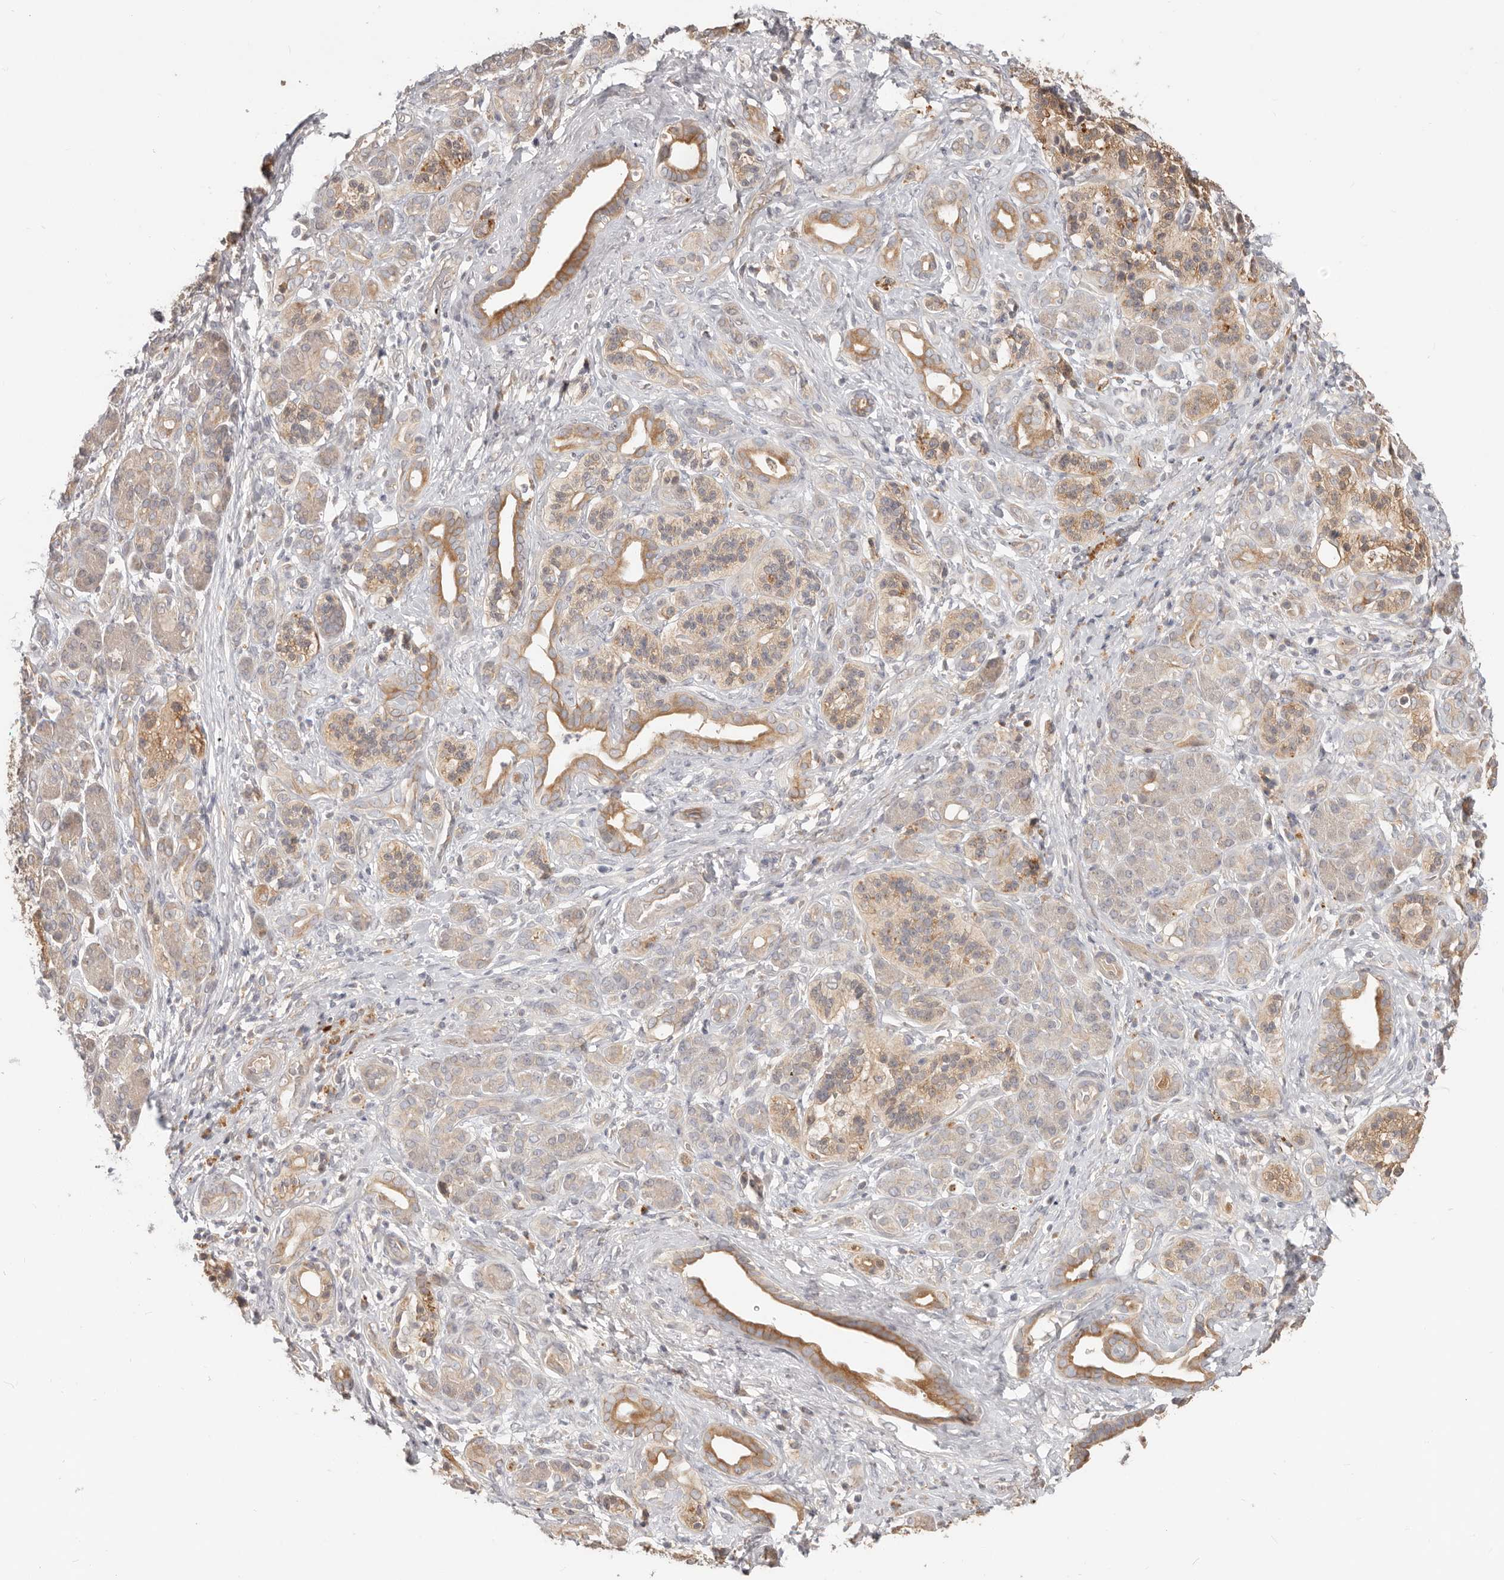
{"staining": {"intensity": "moderate", "quantity": ">75%", "location": "cytoplasmic/membranous"}, "tissue": "pancreatic cancer", "cell_type": "Tumor cells", "image_type": "cancer", "snomed": [{"axis": "morphology", "description": "Adenocarcinoma, NOS"}, {"axis": "topography", "description": "Pancreas"}], "caption": "Immunohistochemistry (IHC) of human pancreatic adenocarcinoma reveals medium levels of moderate cytoplasmic/membranous positivity in approximately >75% of tumor cells.", "gene": "MTFR2", "patient": {"sex": "male", "age": 78}}